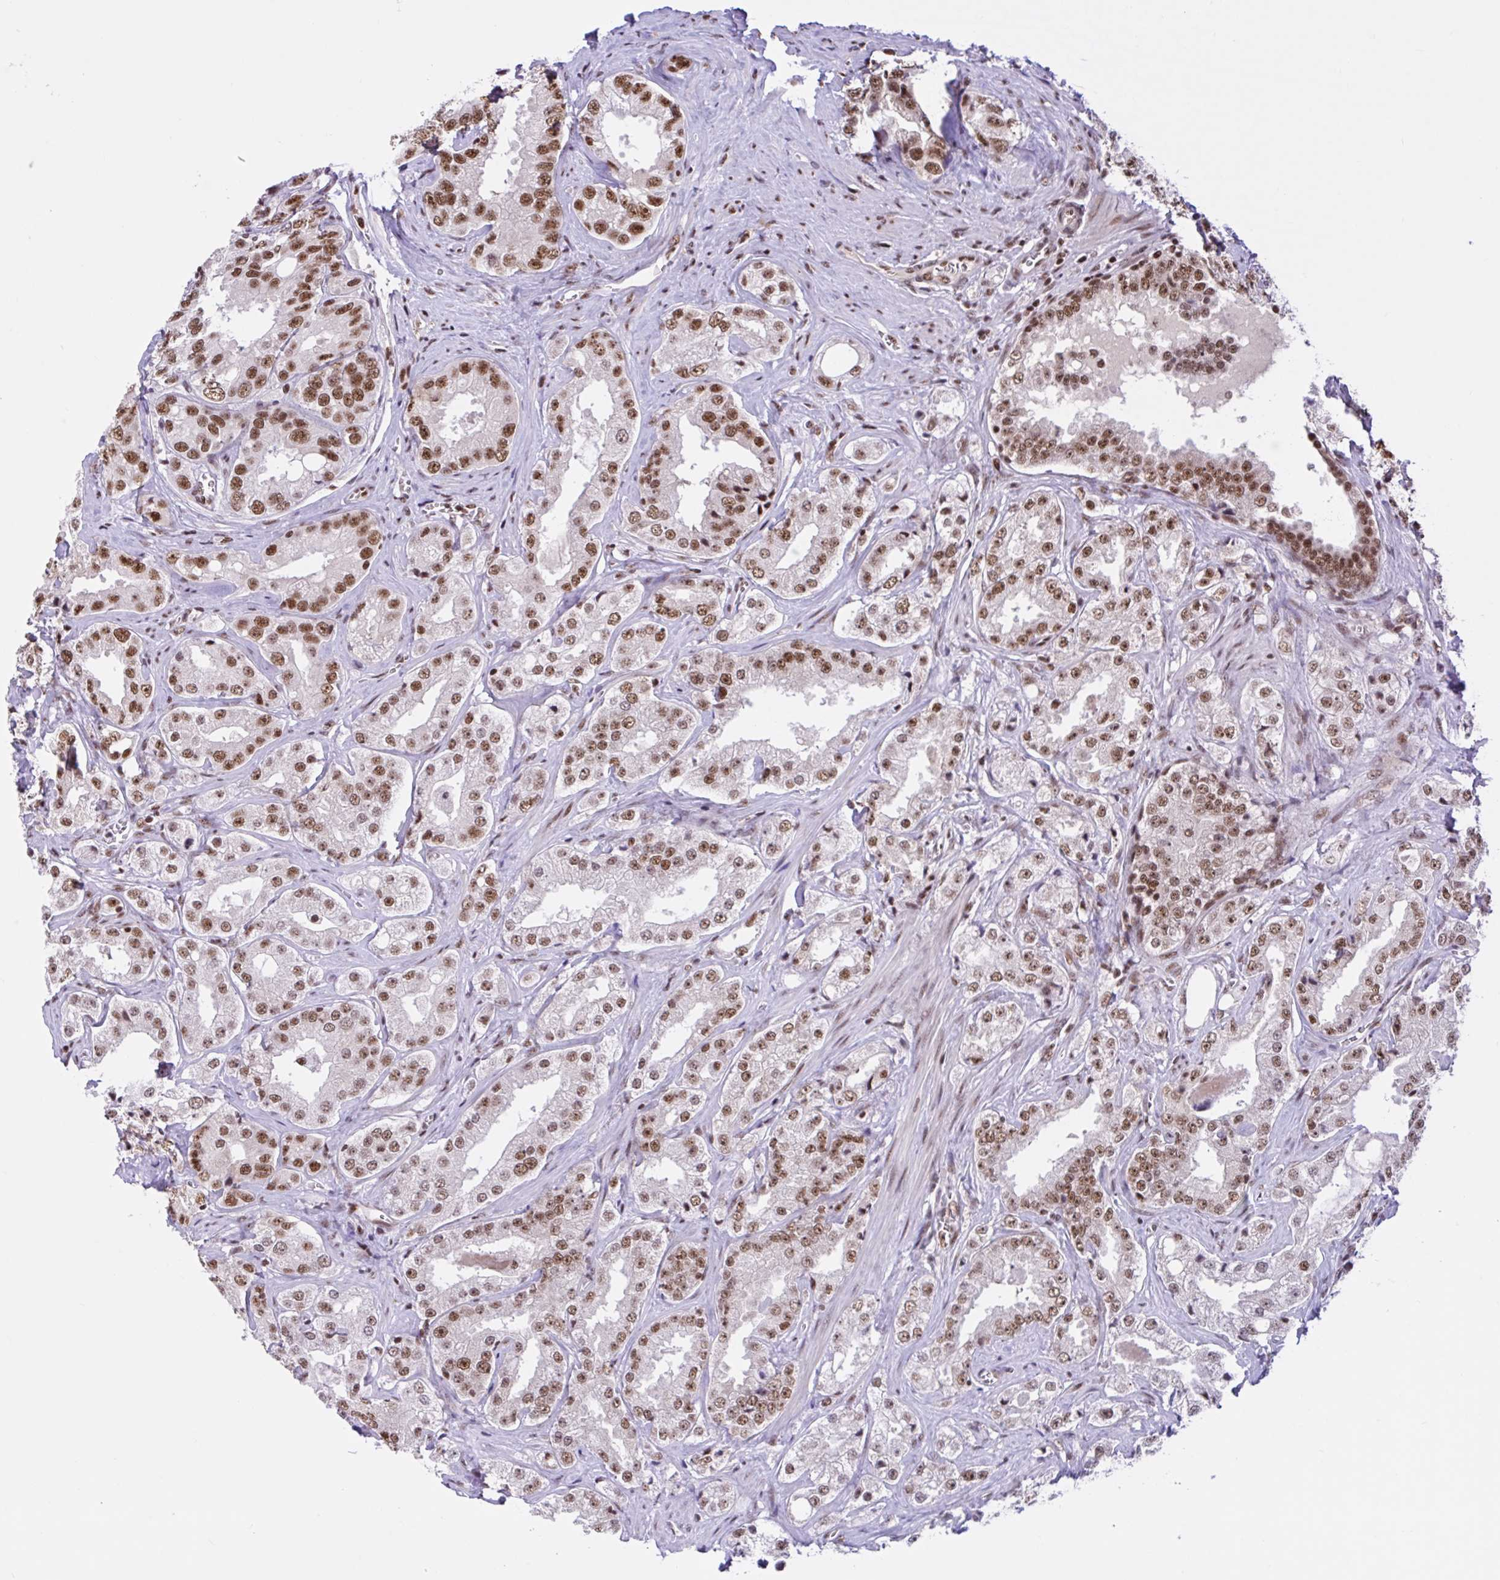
{"staining": {"intensity": "moderate", "quantity": ">75%", "location": "nuclear"}, "tissue": "prostate cancer", "cell_type": "Tumor cells", "image_type": "cancer", "snomed": [{"axis": "morphology", "description": "Adenocarcinoma, High grade"}, {"axis": "topography", "description": "Prostate"}], "caption": "DAB immunohistochemical staining of prostate high-grade adenocarcinoma exhibits moderate nuclear protein staining in about >75% of tumor cells. (brown staining indicates protein expression, while blue staining denotes nuclei).", "gene": "CCDC12", "patient": {"sex": "male", "age": 67}}